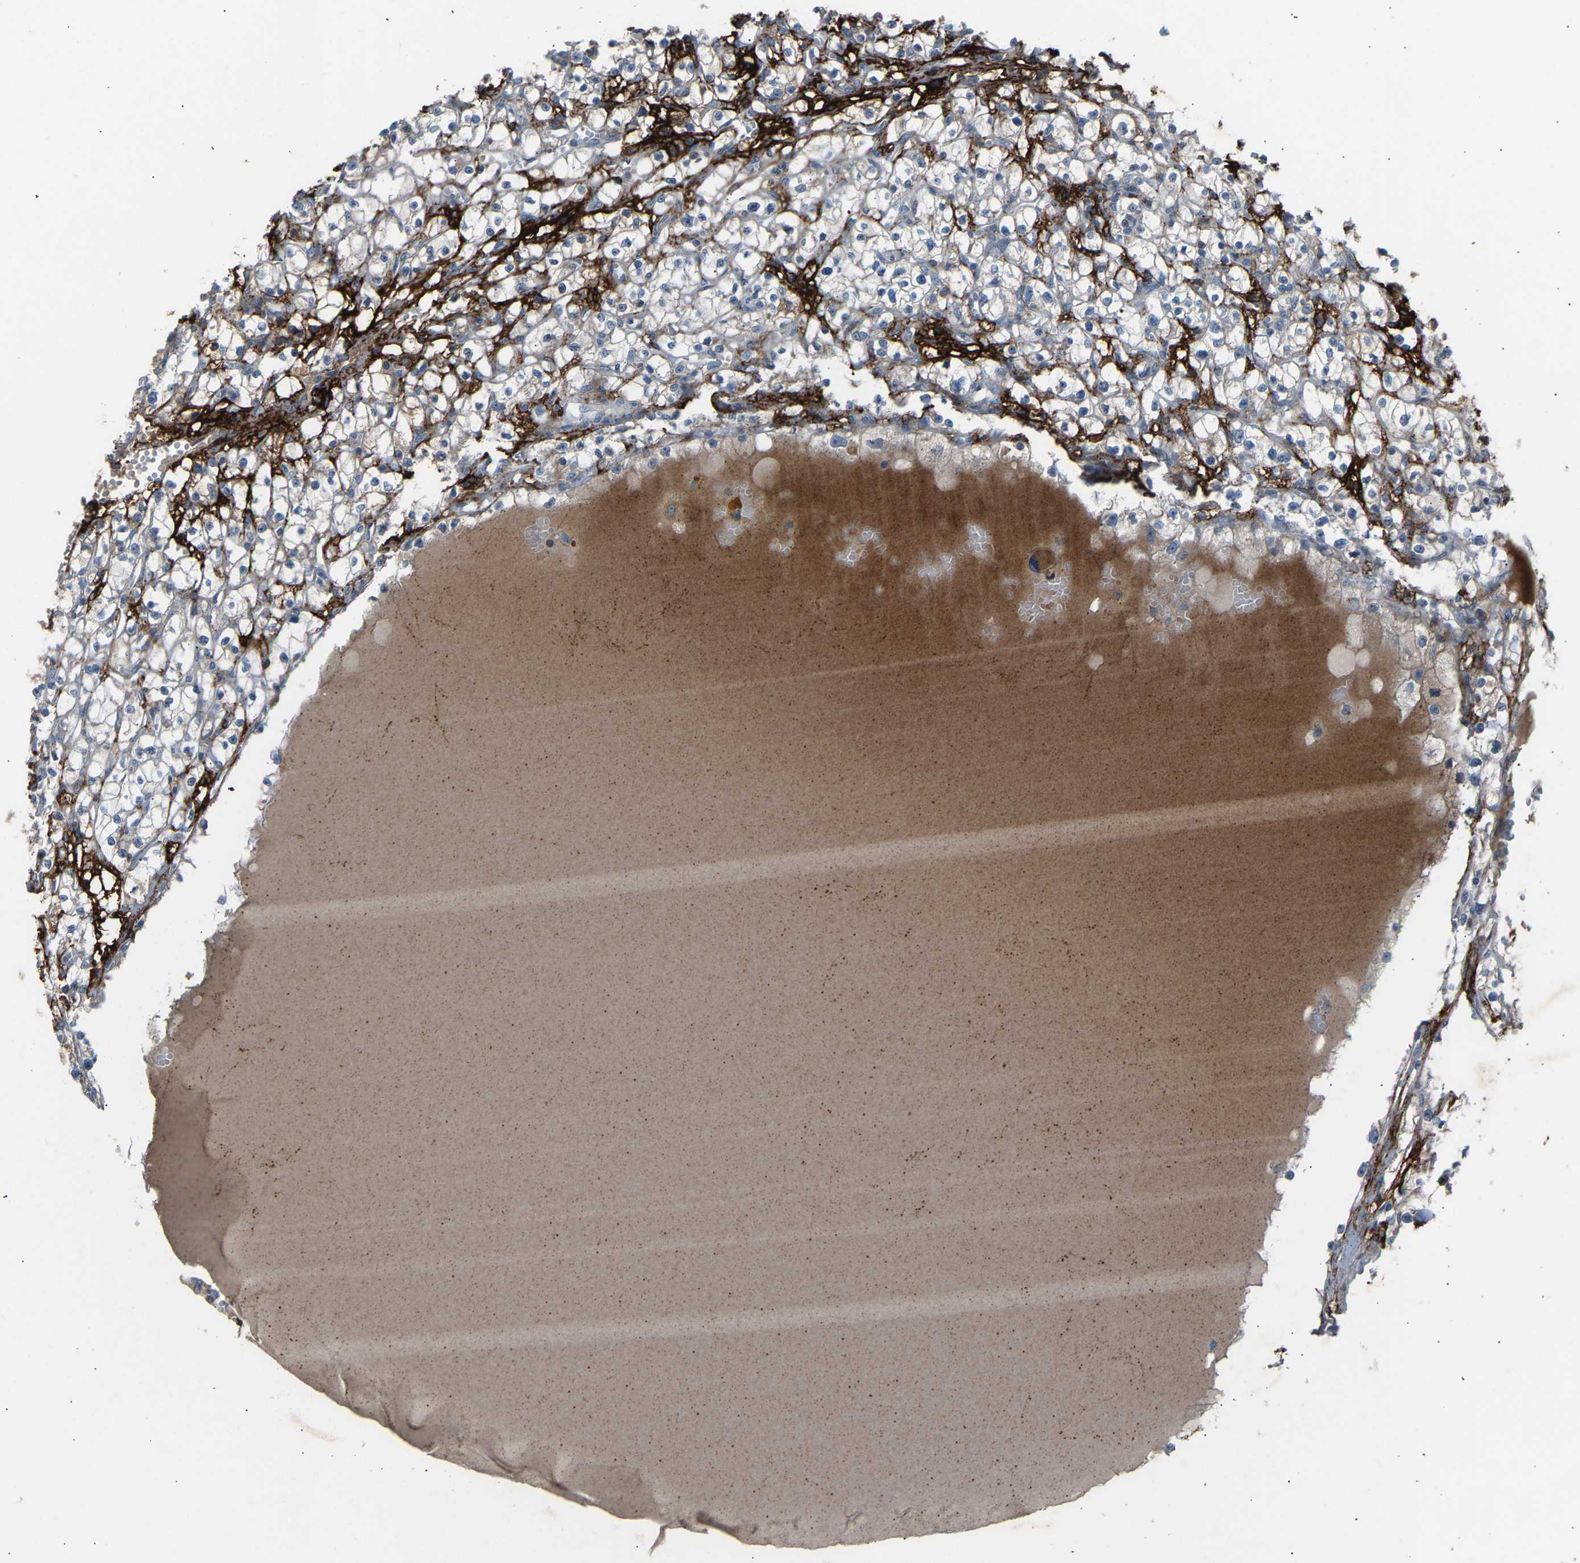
{"staining": {"intensity": "negative", "quantity": "none", "location": "none"}, "tissue": "renal cancer", "cell_type": "Tumor cells", "image_type": "cancer", "snomed": [{"axis": "morphology", "description": "Adenocarcinoma, NOS"}, {"axis": "topography", "description": "Kidney"}], "caption": "An immunohistochemistry (IHC) image of adenocarcinoma (renal) is shown. There is no staining in tumor cells of adenocarcinoma (renal).", "gene": "VPS41", "patient": {"sex": "male", "age": 56}}